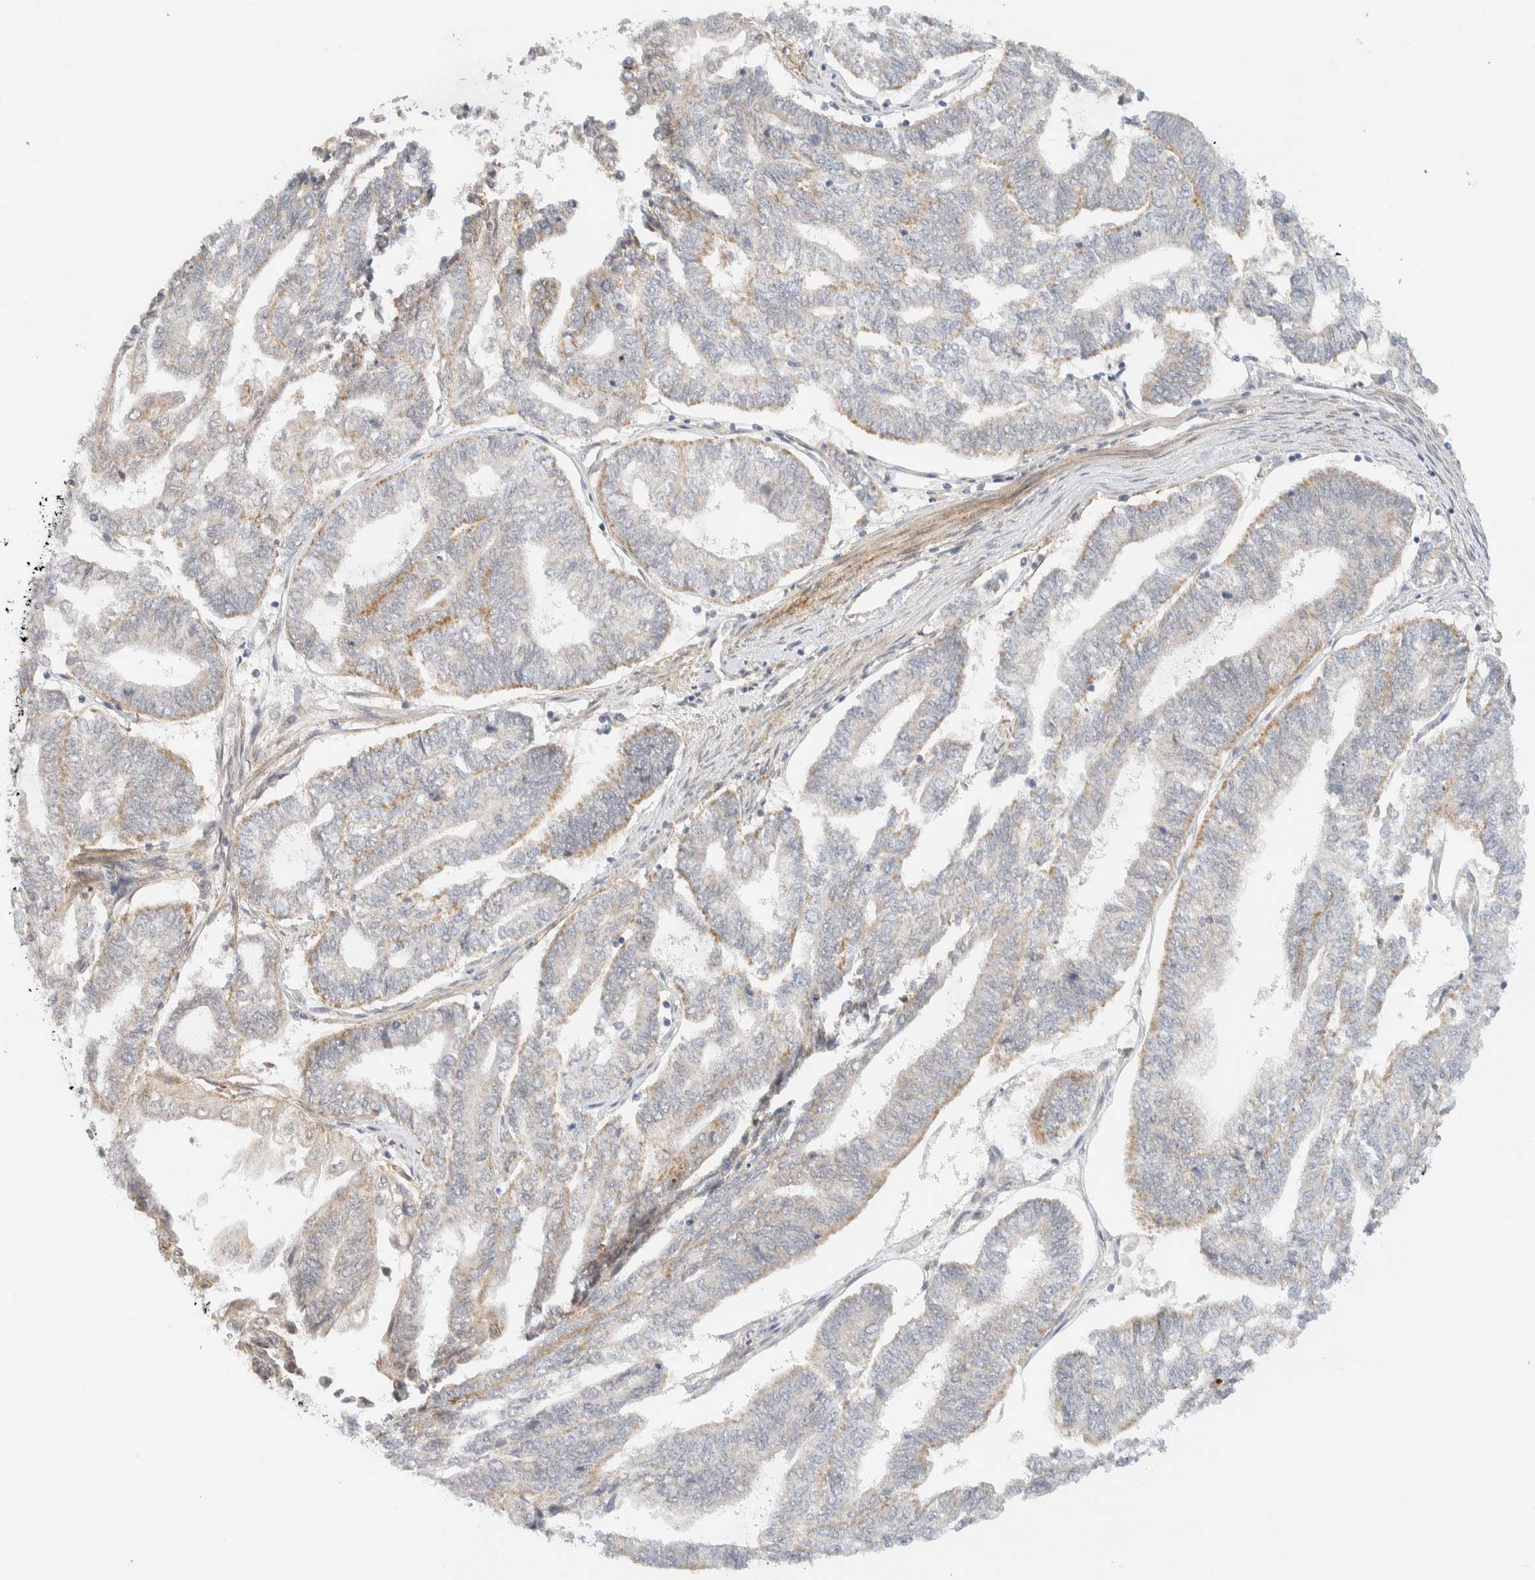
{"staining": {"intensity": "weak", "quantity": "25%-75%", "location": "cytoplasmic/membranous"}, "tissue": "endometrial cancer", "cell_type": "Tumor cells", "image_type": "cancer", "snomed": [{"axis": "morphology", "description": "Adenocarcinoma, NOS"}, {"axis": "topography", "description": "Uterus"}, {"axis": "topography", "description": "Endometrium"}], "caption": "IHC photomicrograph of neoplastic tissue: endometrial cancer (adenocarcinoma) stained using immunohistochemistry (IHC) demonstrates low levels of weak protein expression localized specifically in the cytoplasmic/membranous of tumor cells, appearing as a cytoplasmic/membranous brown color.", "gene": "TNK1", "patient": {"sex": "female", "age": 70}}